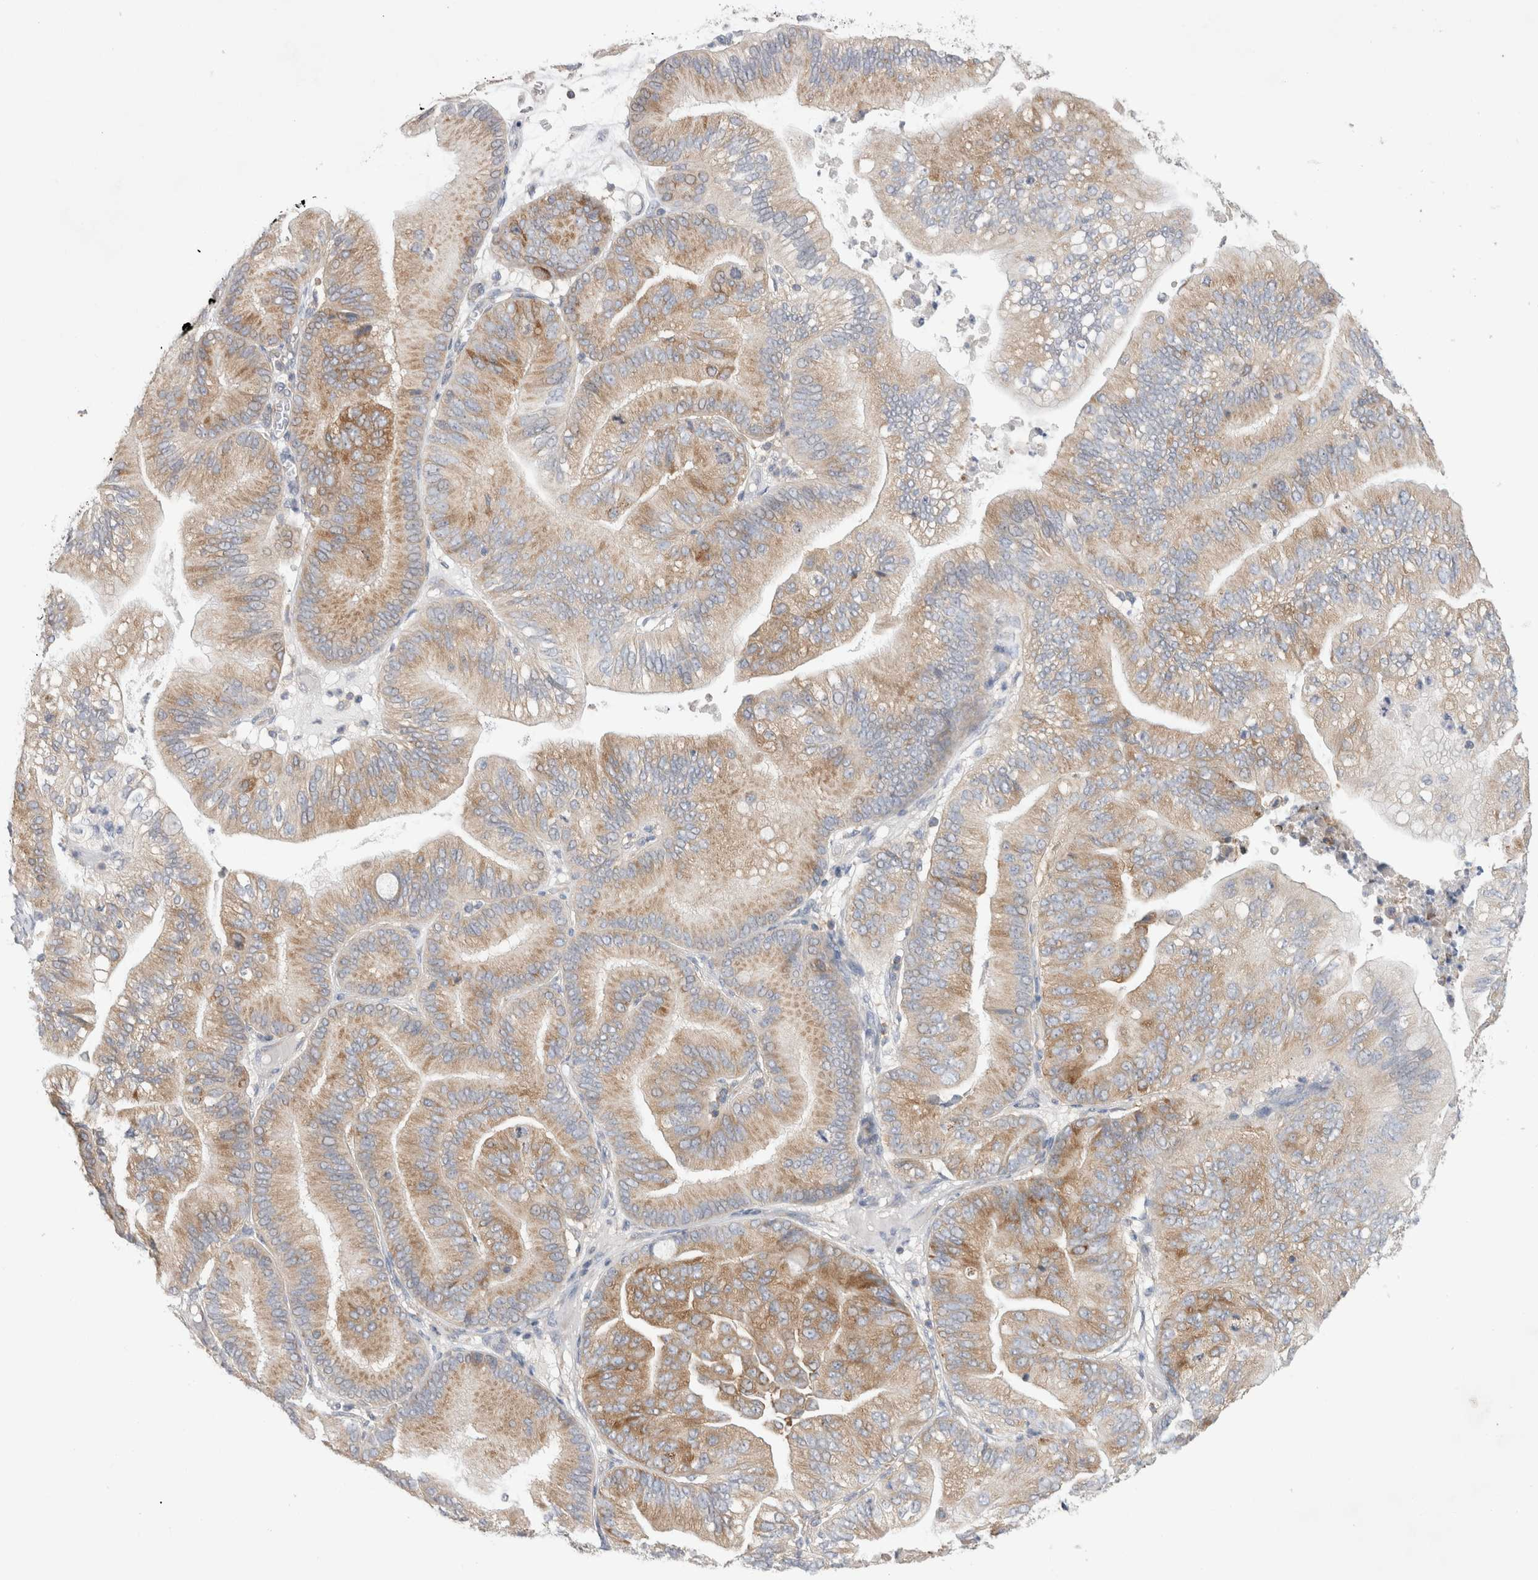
{"staining": {"intensity": "moderate", "quantity": ">75%", "location": "cytoplasmic/membranous"}, "tissue": "ovarian cancer", "cell_type": "Tumor cells", "image_type": "cancer", "snomed": [{"axis": "morphology", "description": "Cystadenocarcinoma, mucinous, NOS"}, {"axis": "topography", "description": "Ovary"}], "caption": "Moderate cytoplasmic/membranous staining is present in approximately >75% of tumor cells in ovarian mucinous cystadenocarcinoma.", "gene": "ZNF23", "patient": {"sex": "female", "age": 61}}